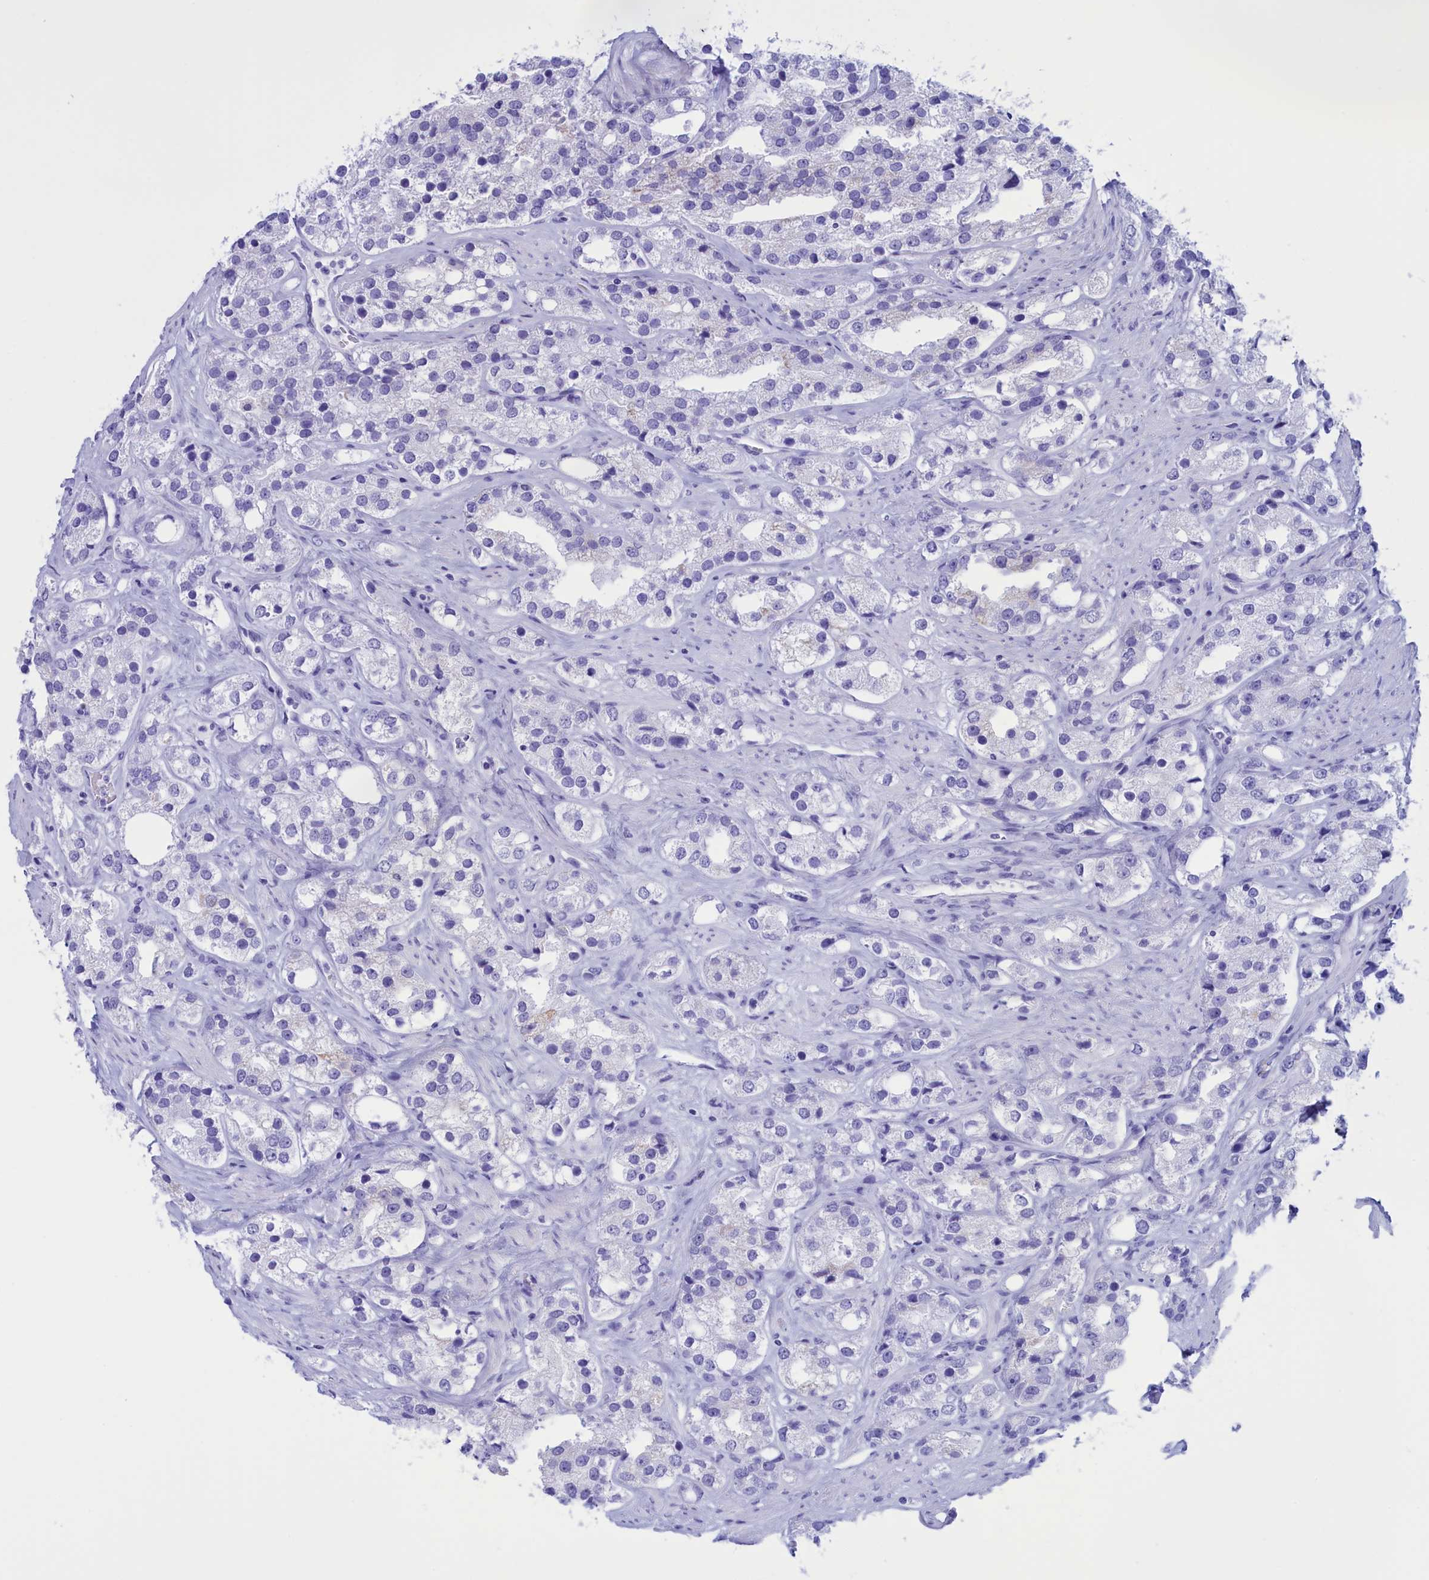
{"staining": {"intensity": "negative", "quantity": "none", "location": "none"}, "tissue": "prostate cancer", "cell_type": "Tumor cells", "image_type": "cancer", "snomed": [{"axis": "morphology", "description": "Adenocarcinoma, NOS"}, {"axis": "topography", "description": "Prostate"}], "caption": "Immunohistochemistry (IHC) of prostate cancer (adenocarcinoma) reveals no staining in tumor cells. (DAB immunohistochemistry with hematoxylin counter stain).", "gene": "BRI3", "patient": {"sex": "male", "age": 79}}